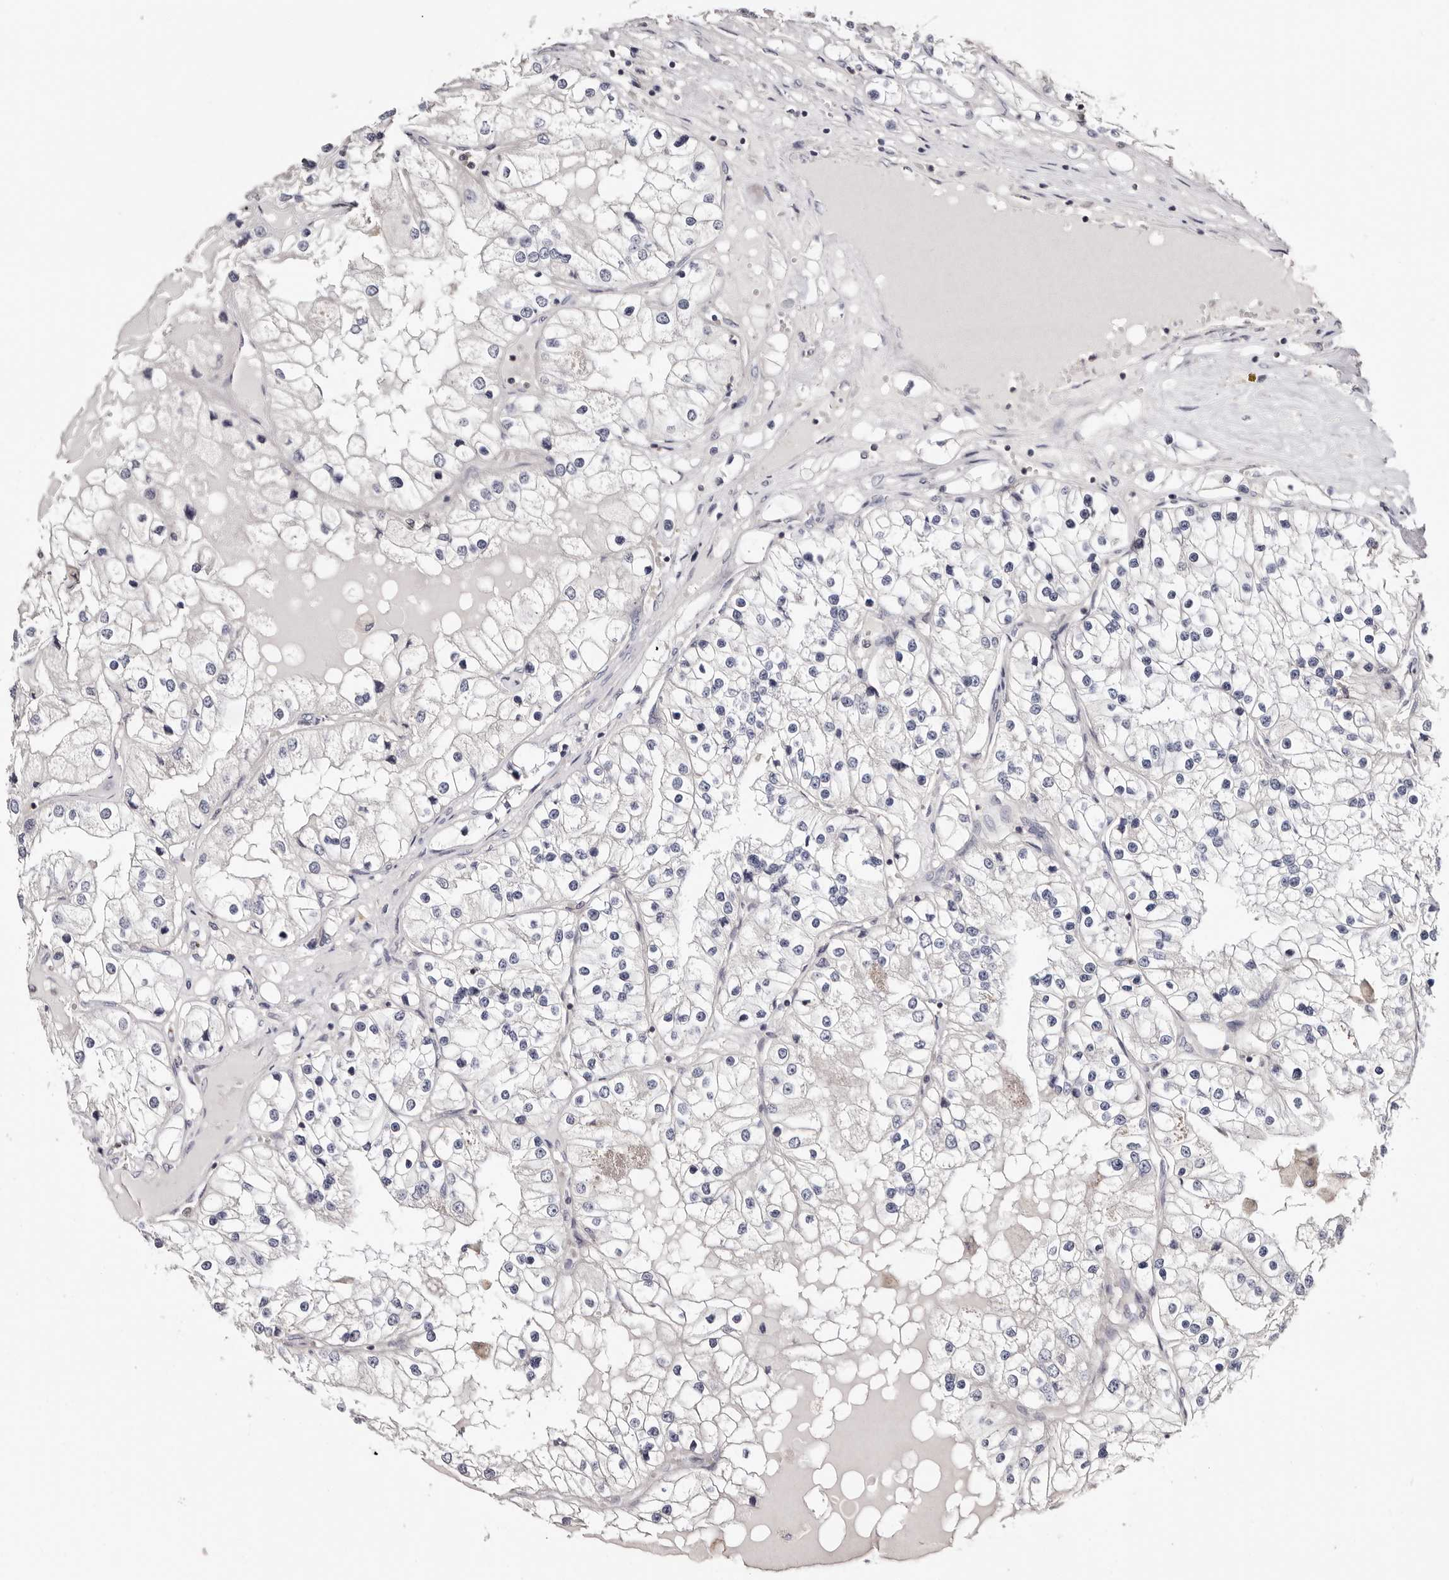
{"staining": {"intensity": "negative", "quantity": "none", "location": "none"}, "tissue": "renal cancer", "cell_type": "Tumor cells", "image_type": "cancer", "snomed": [{"axis": "morphology", "description": "Adenocarcinoma, NOS"}, {"axis": "topography", "description": "Kidney"}], "caption": "This is an immunohistochemistry (IHC) photomicrograph of human renal cancer. There is no positivity in tumor cells.", "gene": "S100A14", "patient": {"sex": "male", "age": 68}}